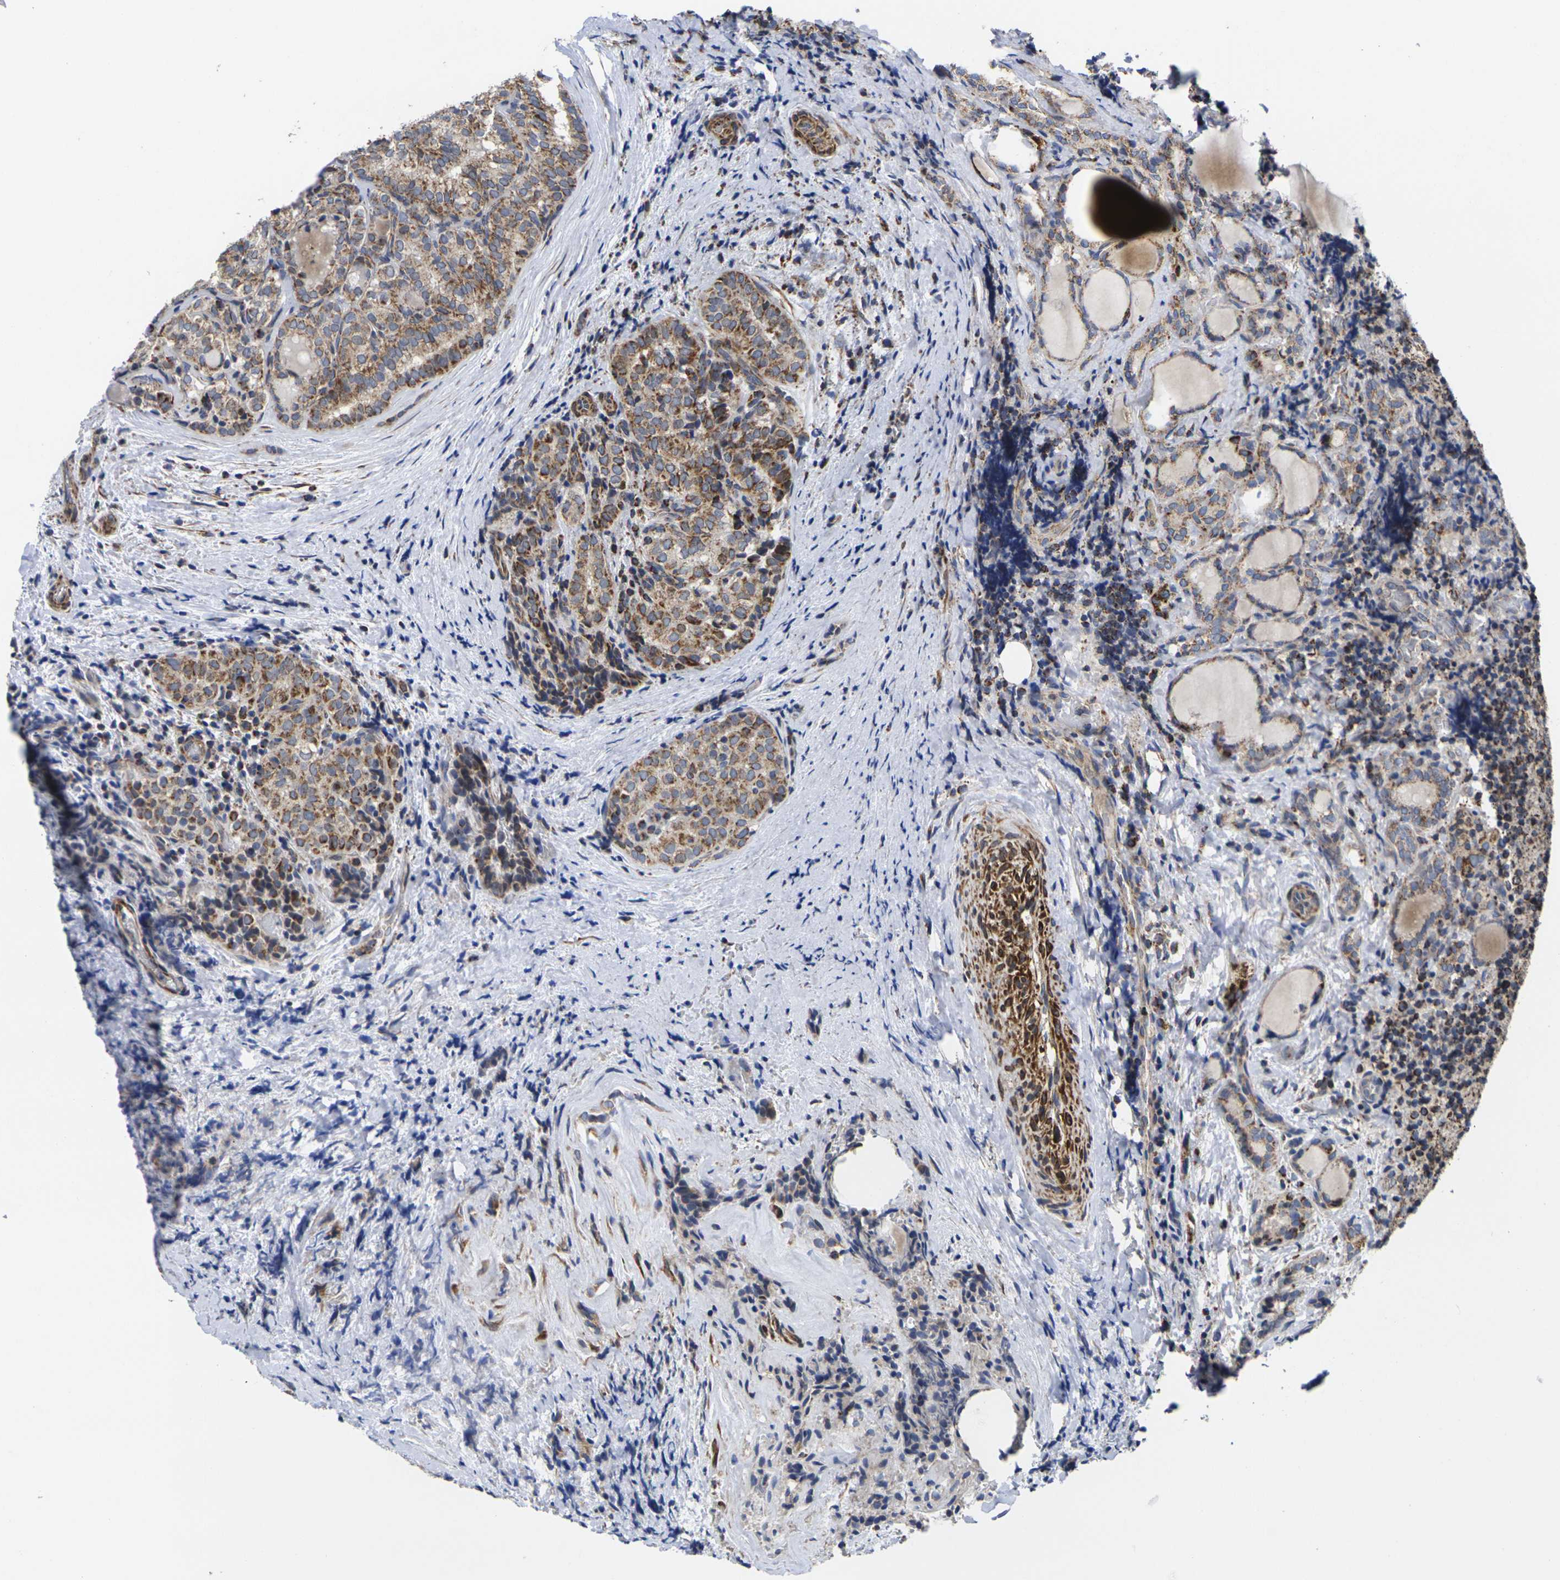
{"staining": {"intensity": "strong", "quantity": ">75%", "location": "cytoplasmic/membranous"}, "tissue": "thyroid cancer", "cell_type": "Tumor cells", "image_type": "cancer", "snomed": [{"axis": "morphology", "description": "Normal tissue, NOS"}, {"axis": "morphology", "description": "Papillary adenocarcinoma, NOS"}, {"axis": "topography", "description": "Thyroid gland"}], "caption": "Immunohistochemistry (IHC) image of papillary adenocarcinoma (thyroid) stained for a protein (brown), which shows high levels of strong cytoplasmic/membranous staining in approximately >75% of tumor cells.", "gene": "P2RY11", "patient": {"sex": "female", "age": 30}}